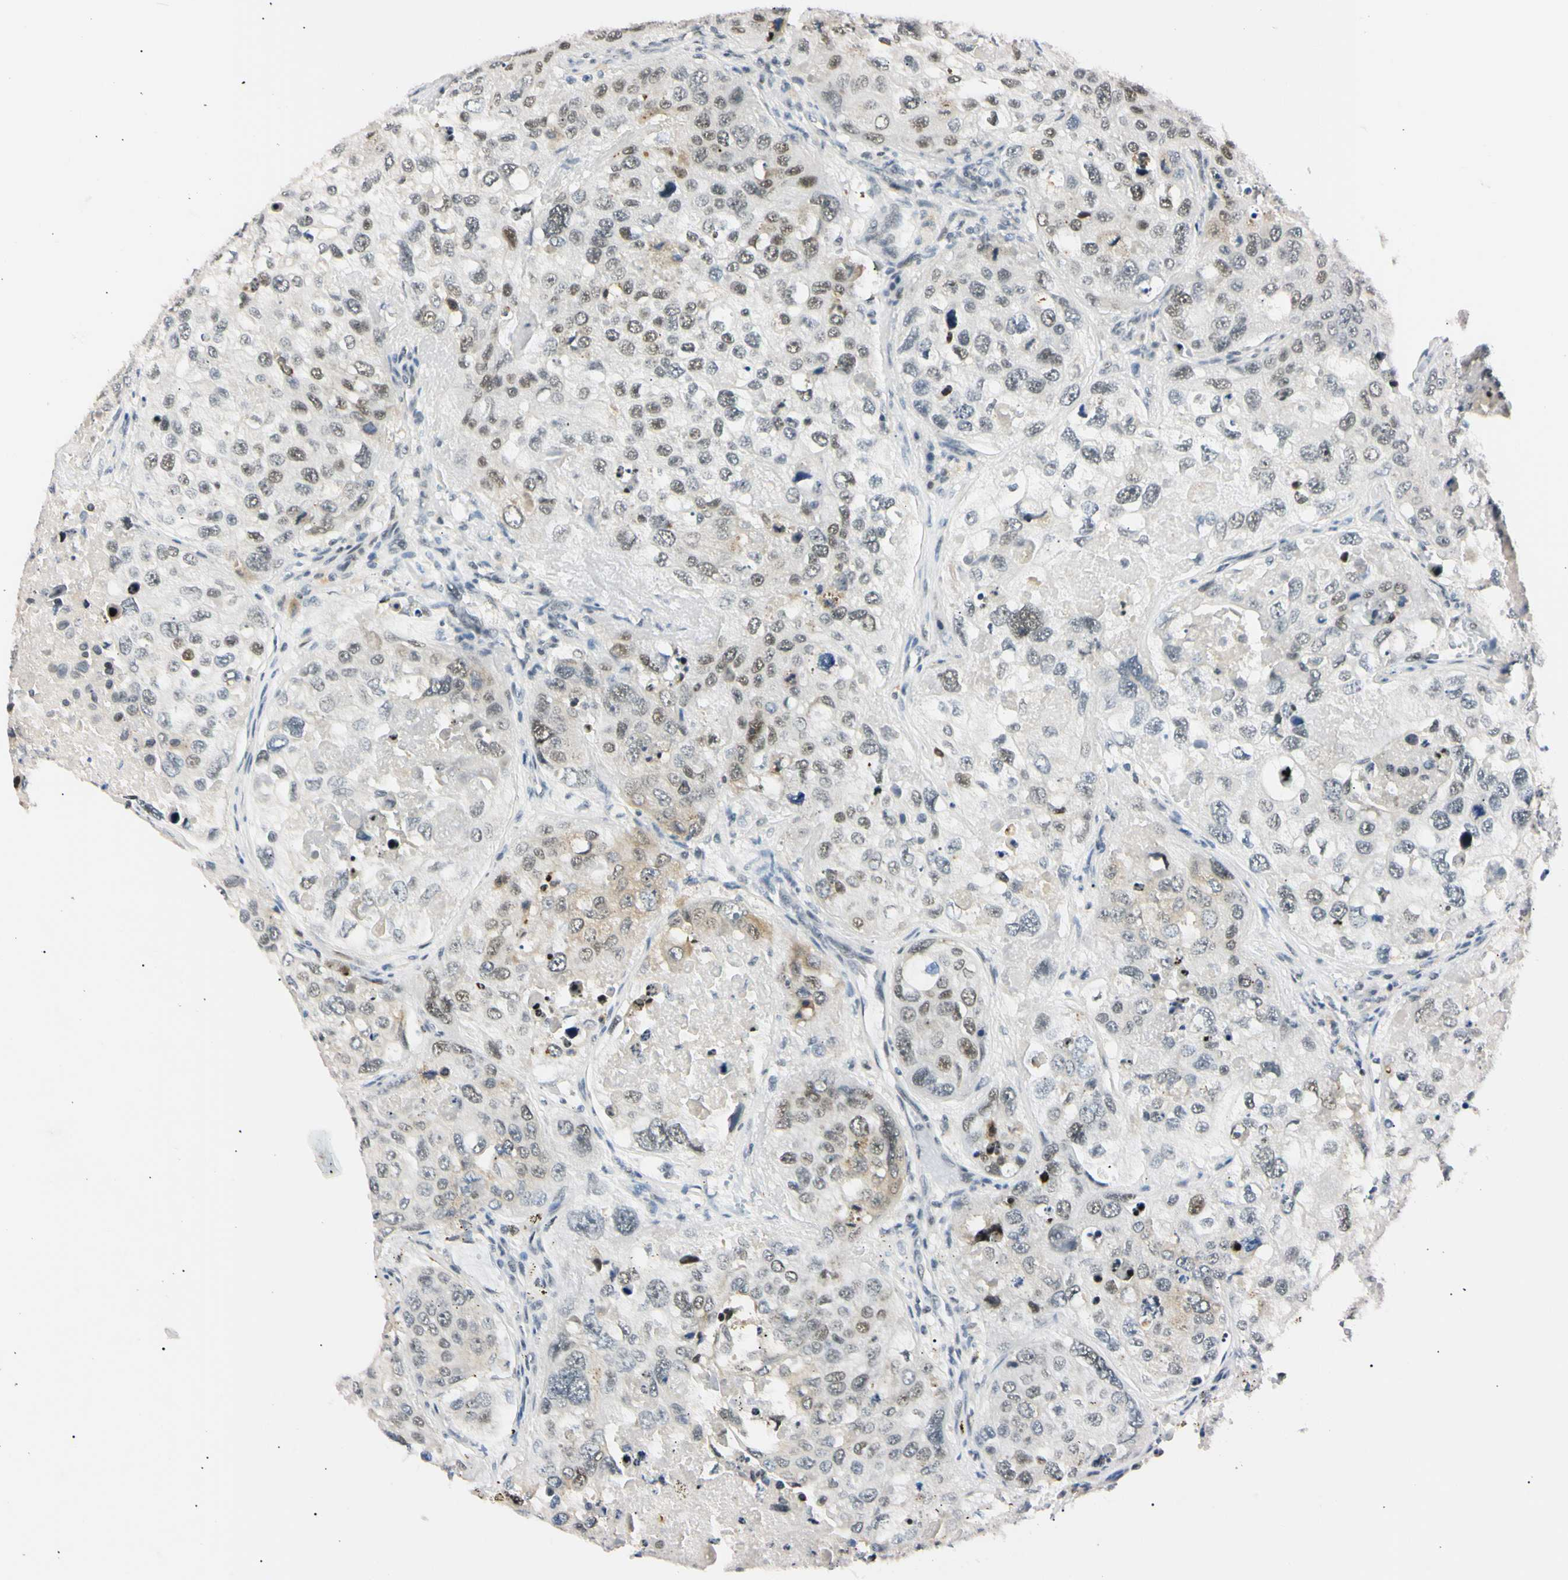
{"staining": {"intensity": "moderate", "quantity": "25%-75%", "location": "nuclear"}, "tissue": "urothelial cancer", "cell_type": "Tumor cells", "image_type": "cancer", "snomed": [{"axis": "morphology", "description": "Urothelial carcinoma, High grade"}, {"axis": "topography", "description": "Lymph node"}, {"axis": "topography", "description": "Urinary bladder"}], "caption": "High-grade urothelial carcinoma was stained to show a protein in brown. There is medium levels of moderate nuclear positivity in approximately 25%-75% of tumor cells.", "gene": "ZNF134", "patient": {"sex": "male", "age": 51}}